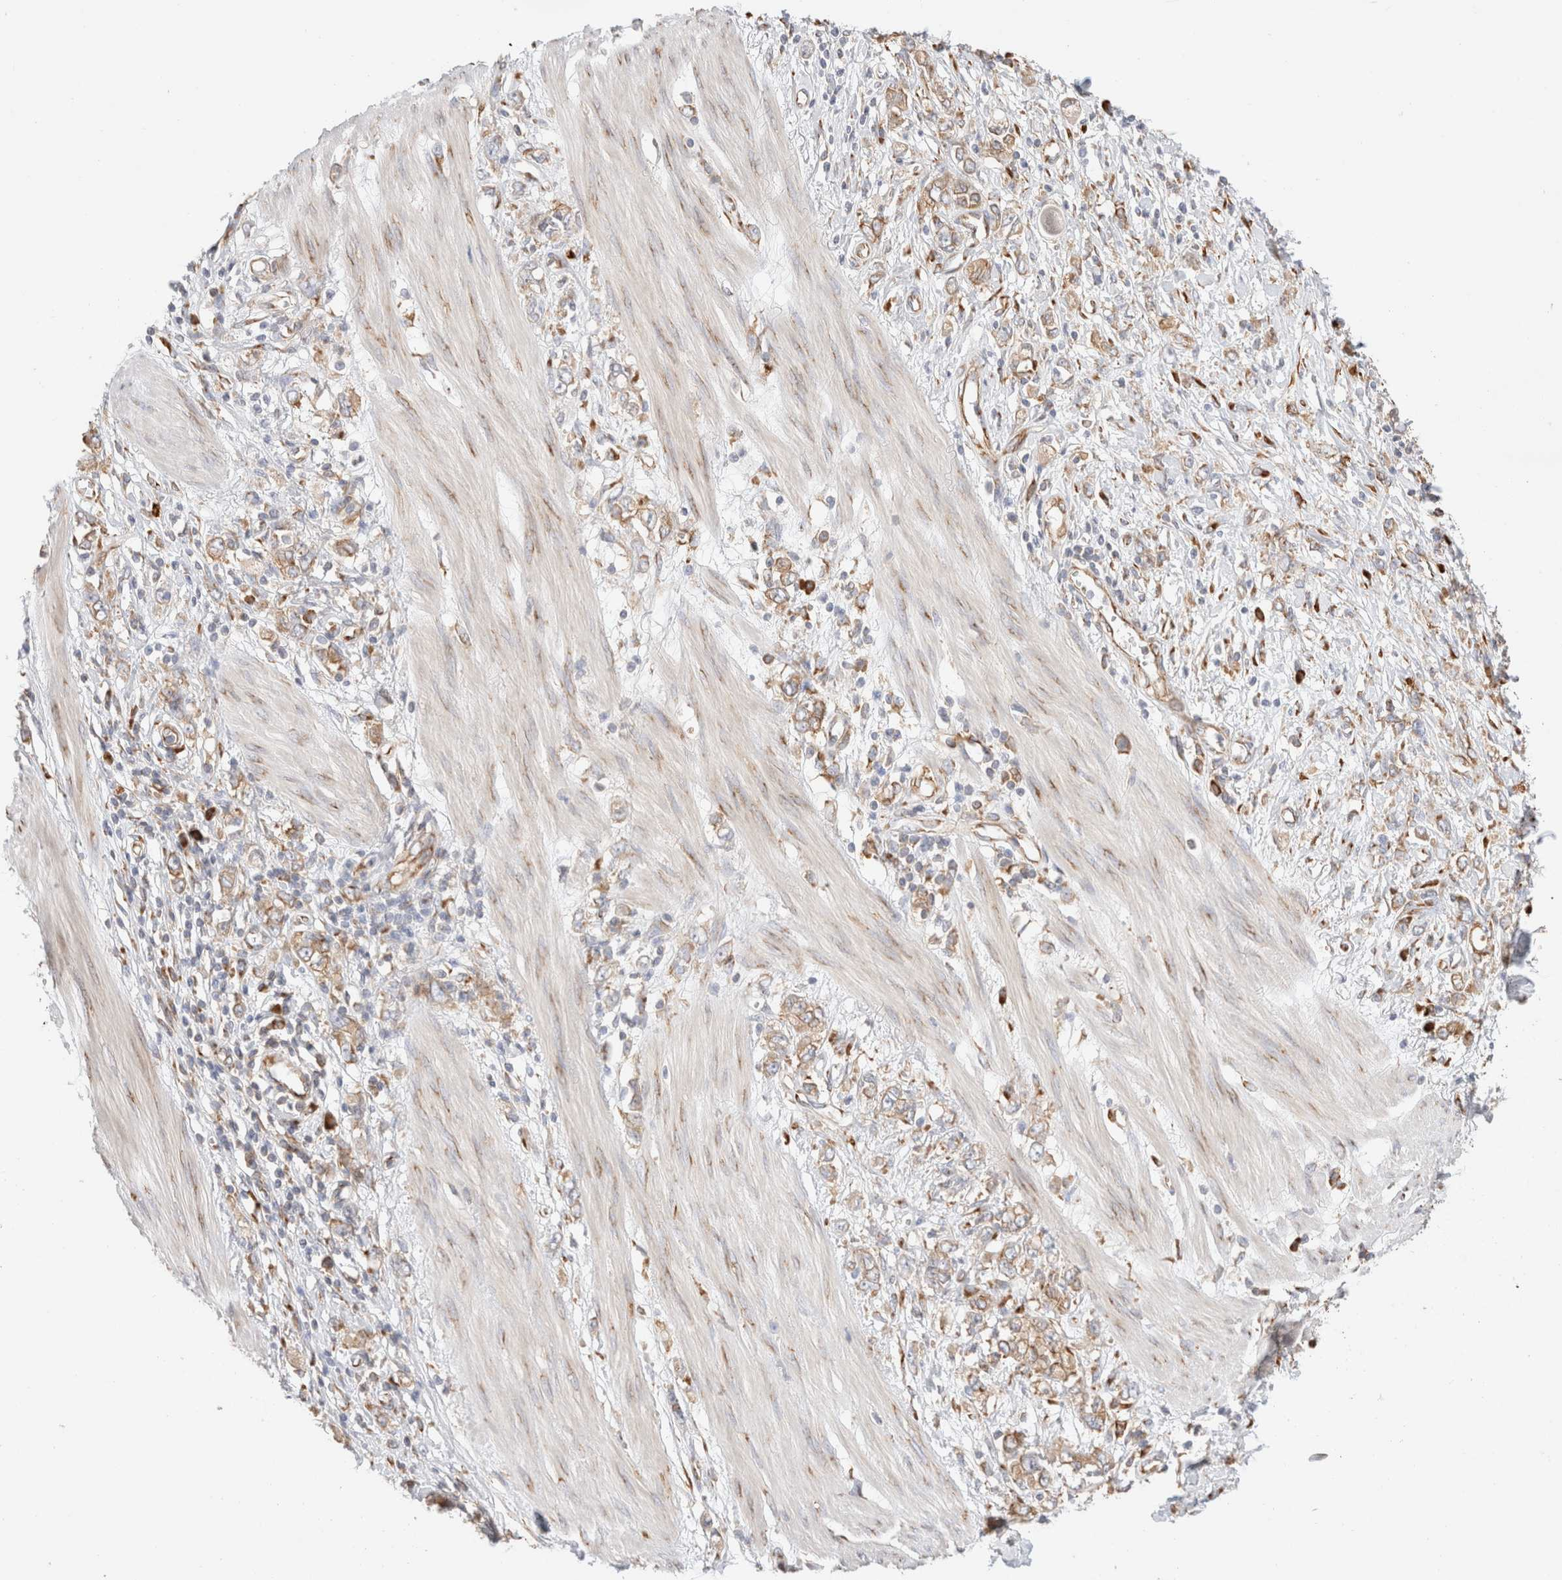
{"staining": {"intensity": "moderate", "quantity": ">75%", "location": "cytoplasmic/membranous"}, "tissue": "stomach cancer", "cell_type": "Tumor cells", "image_type": "cancer", "snomed": [{"axis": "morphology", "description": "Adenocarcinoma, NOS"}, {"axis": "topography", "description": "Stomach"}], "caption": "Tumor cells exhibit medium levels of moderate cytoplasmic/membranous expression in about >75% of cells in stomach cancer. (DAB (3,3'-diaminobenzidine) = brown stain, brightfield microscopy at high magnification).", "gene": "ZC2HC1A", "patient": {"sex": "female", "age": 76}}